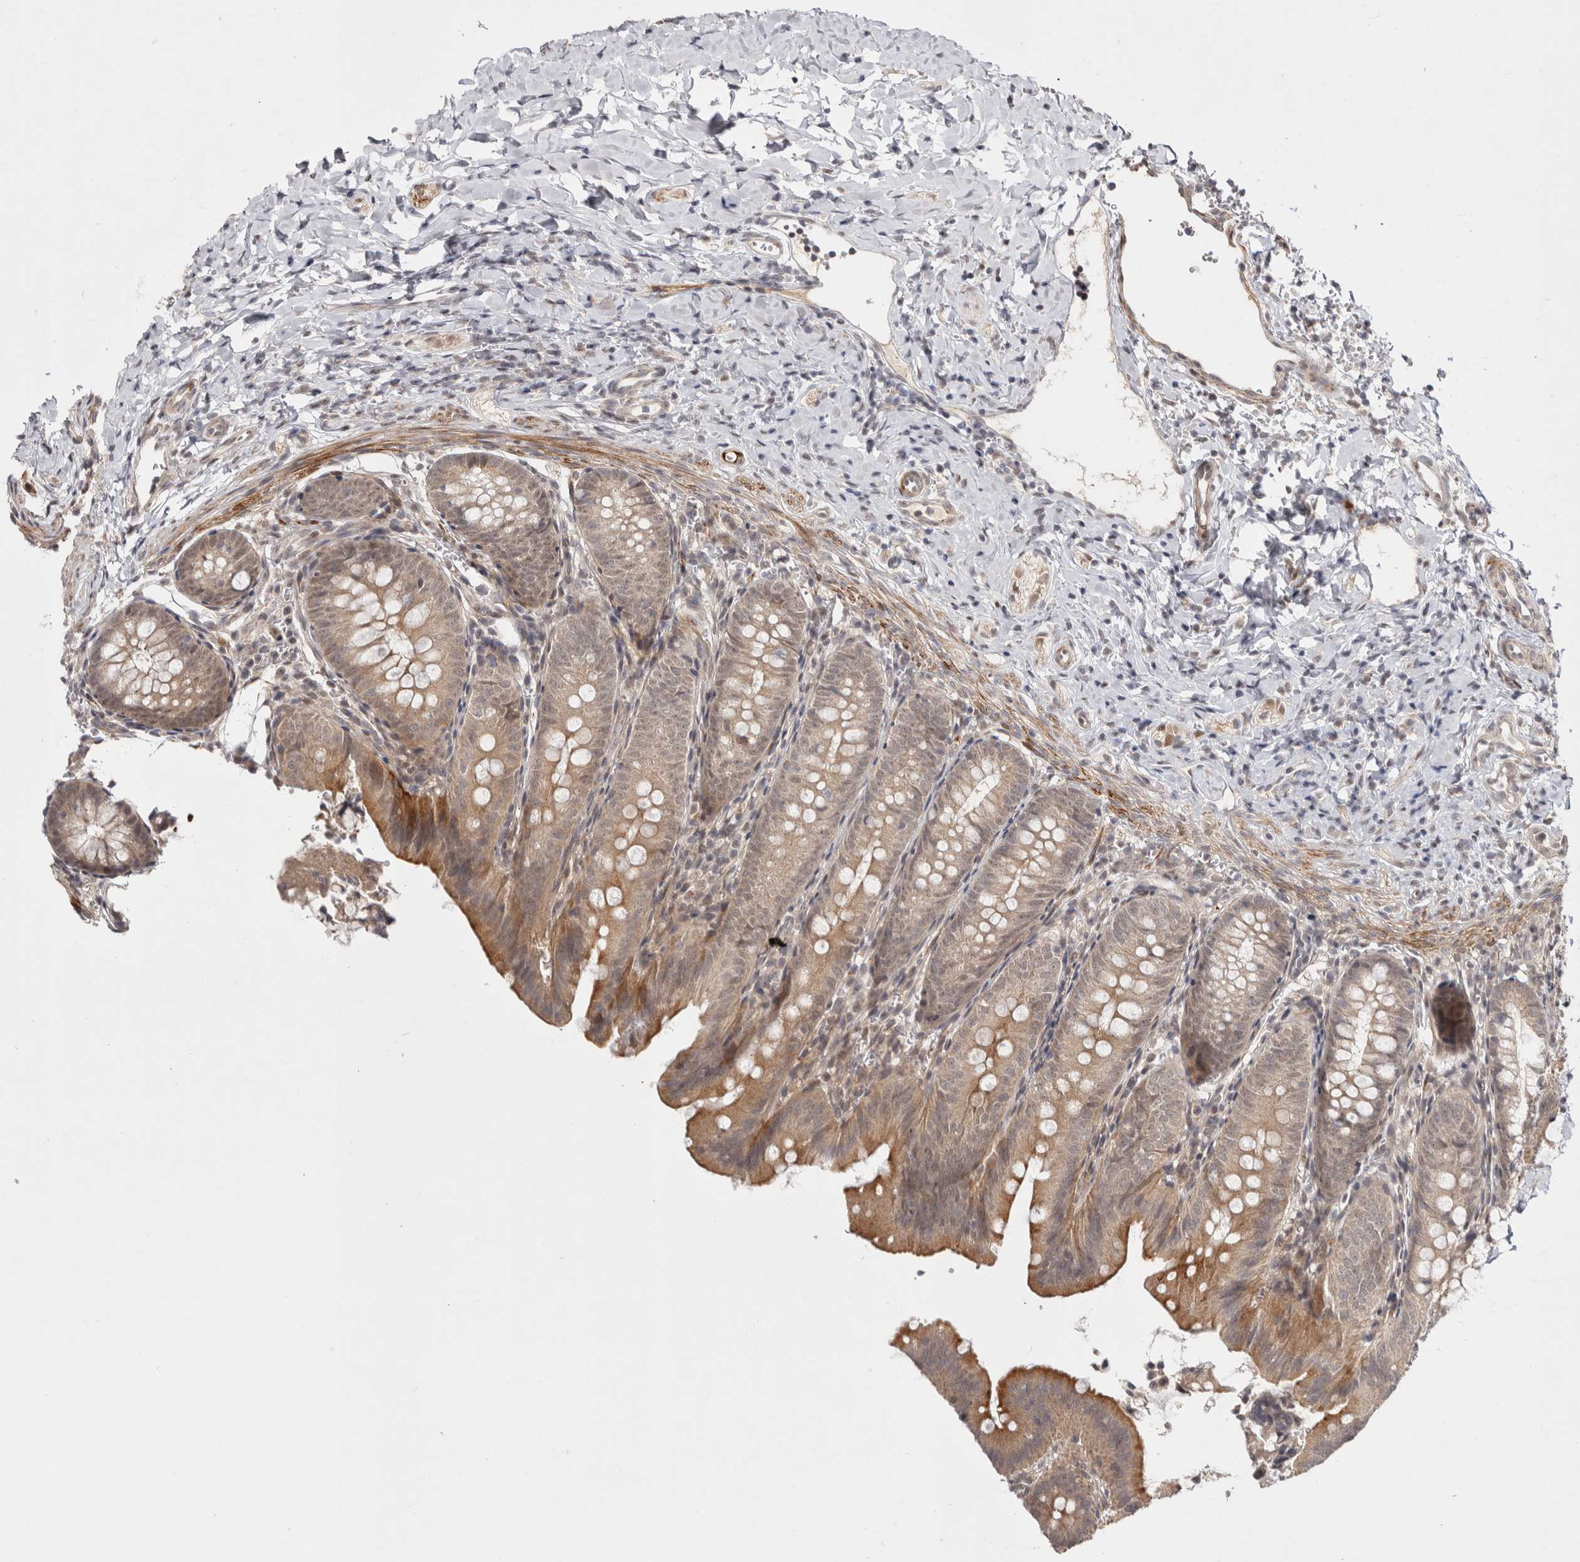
{"staining": {"intensity": "moderate", "quantity": ">75%", "location": "cytoplasmic/membranous"}, "tissue": "appendix", "cell_type": "Glandular cells", "image_type": "normal", "snomed": [{"axis": "morphology", "description": "Normal tissue, NOS"}, {"axis": "topography", "description": "Appendix"}], "caption": "This is a photomicrograph of IHC staining of benign appendix, which shows moderate staining in the cytoplasmic/membranous of glandular cells.", "gene": "ZNF318", "patient": {"sex": "male", "age": 1}}